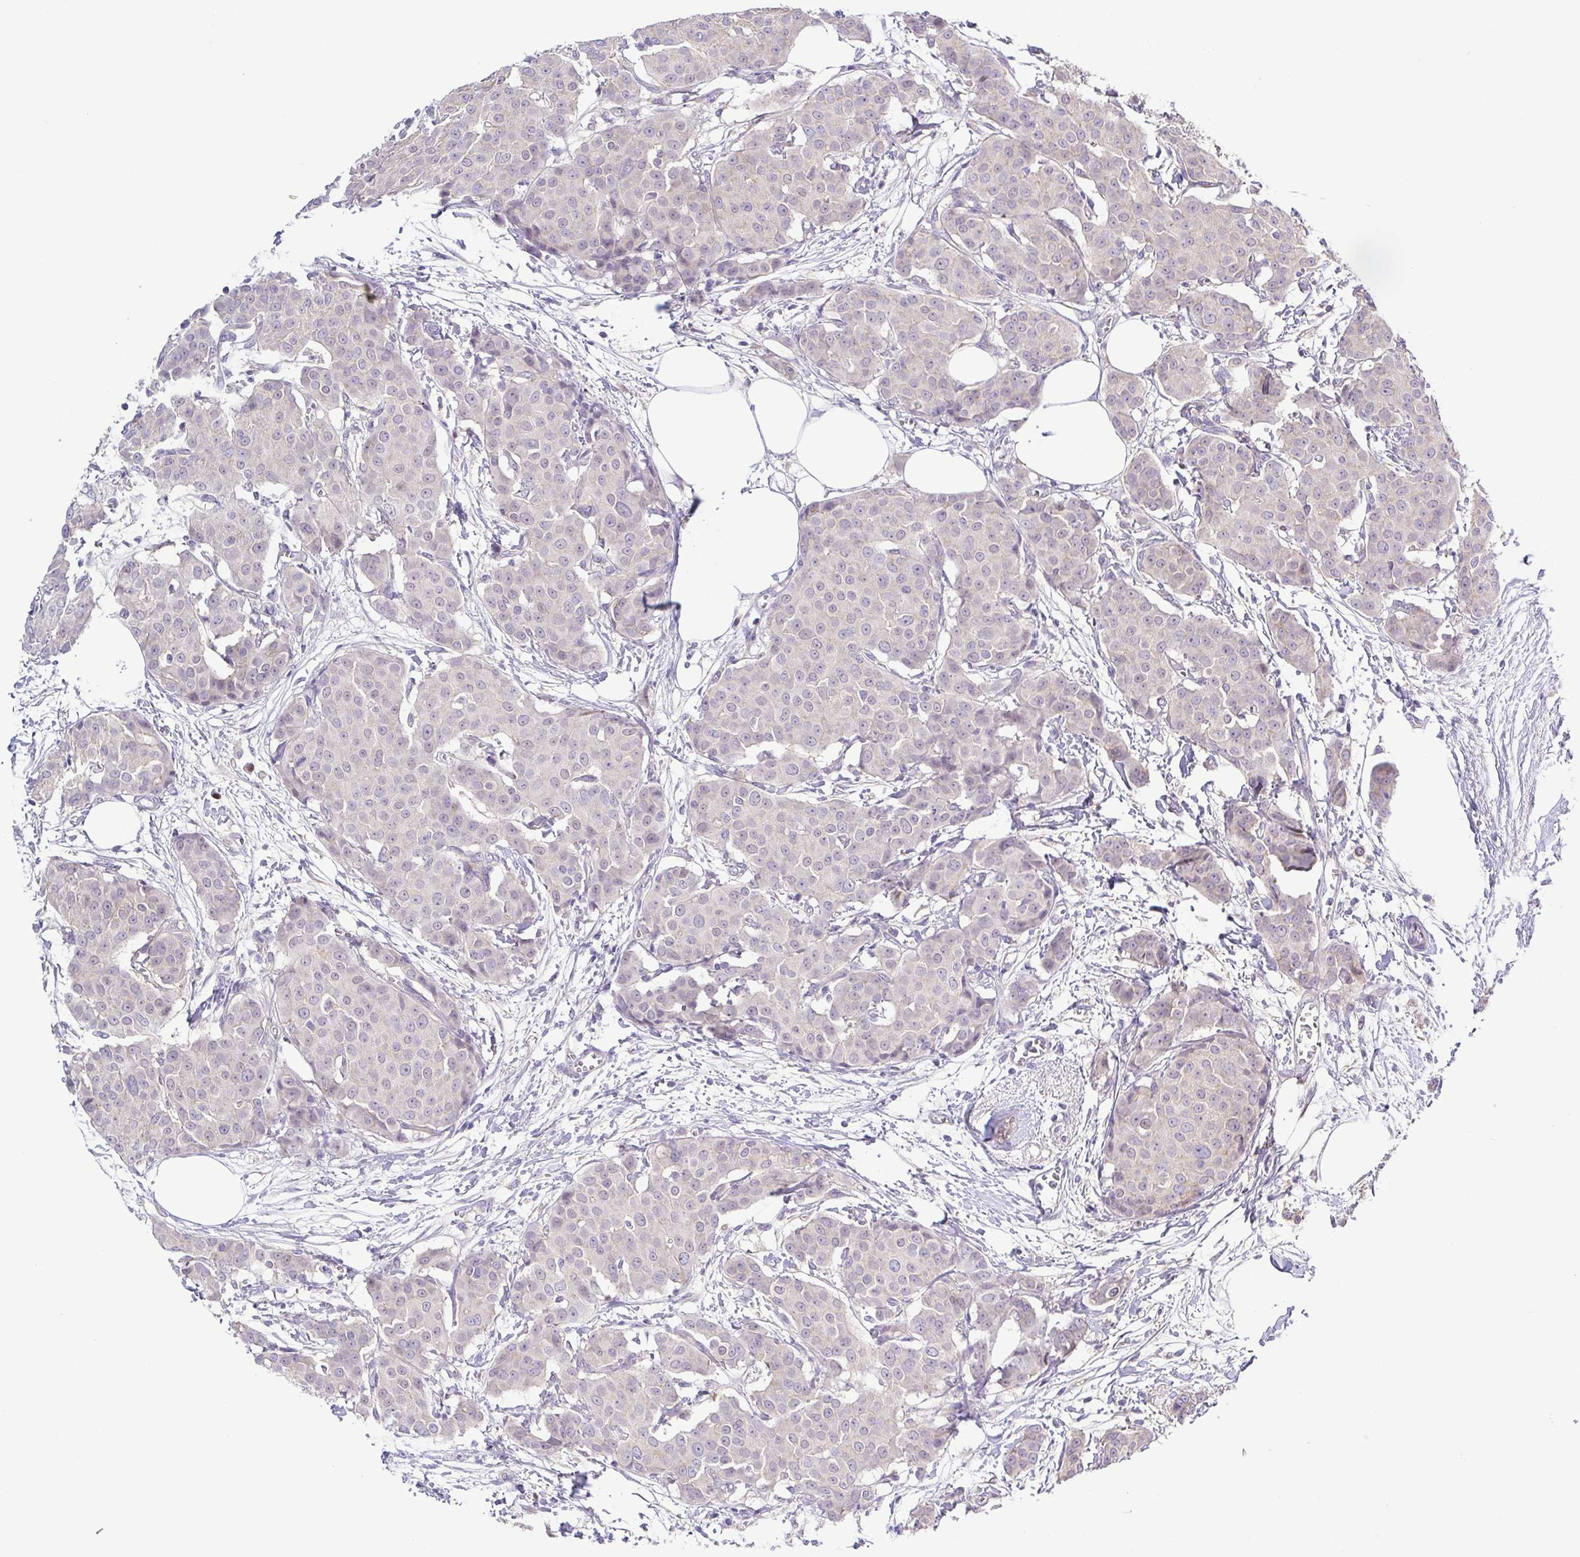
{"staining": {"intensity": "negative", "quantity": "none", "location": "none"}, "tissue": "breast cancer", "cell_type": "Tumor cells", "image_type": "cancer", "snomed": [{"axis": "morphology", "description": "Duct carcinoma"}, {"axis": "topography", "description": "Breast"}], "caption": "A high-resolution photomicrograph shows IHC staining of breast cancer (infiltrating ductal carcinoma), which demonstrates no significant expression in tumor cells.", "gene": "UBE2Q1", "patient": {"sex": "female", "age": 91}}